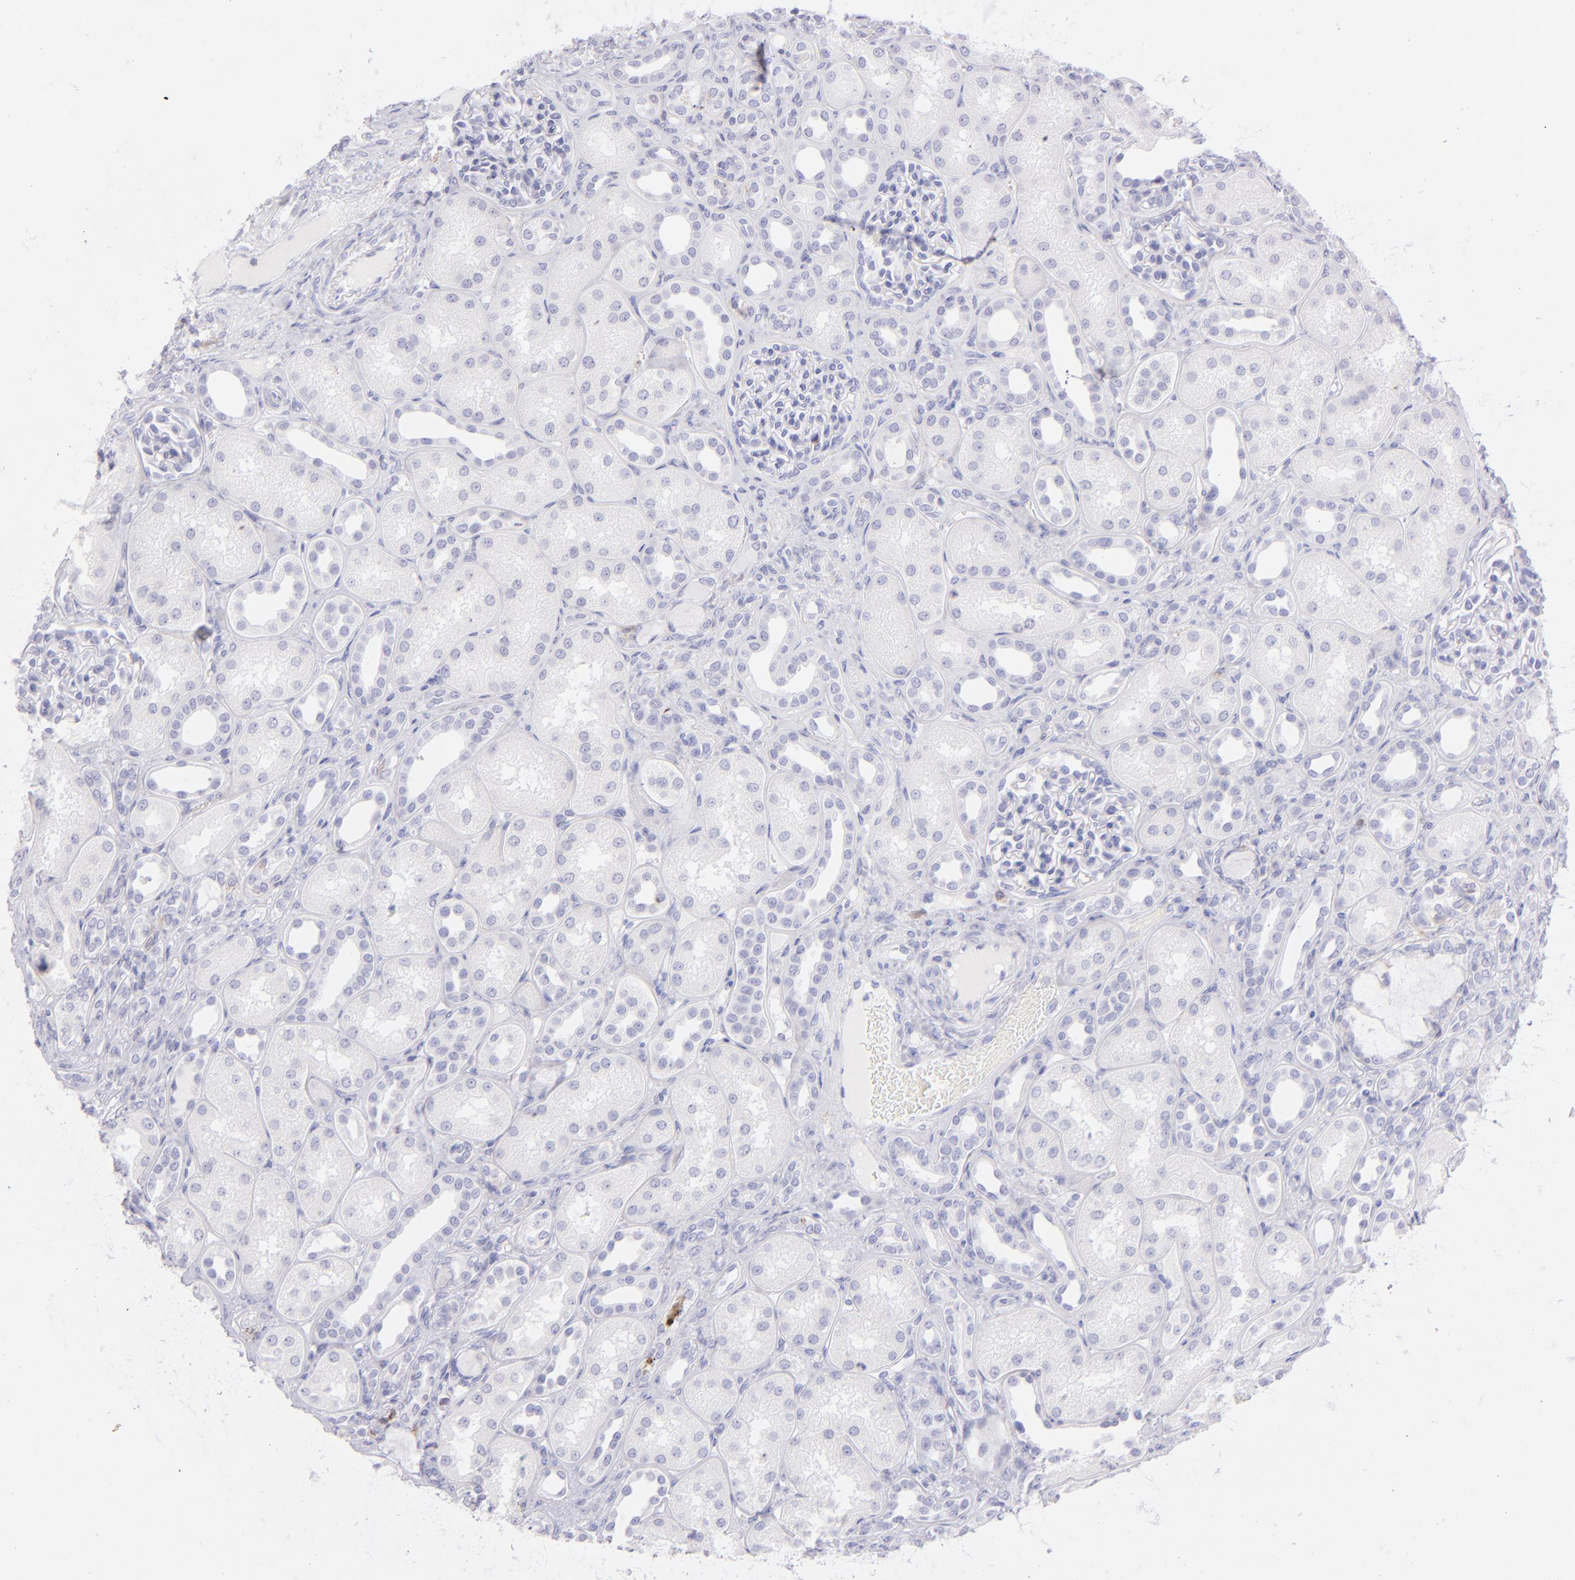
{"staining": {"intensity": "negative", "quantity": "none", "location": "none"}, "tissue": "kidney", "cell_type": "Cells in glomeruli", "image_type": "normal", "snomed": [{"axis": "morphology", "description": "Normal tissue, NOS"}, {"axis": "topography", "description": "Kidney"}], "caption": "This is a image of IHC staining of benign kidney, which shows no expression in cells in glomeruli.", "gene": "CD72", "patient": {"sex": "male", "age": 7}}